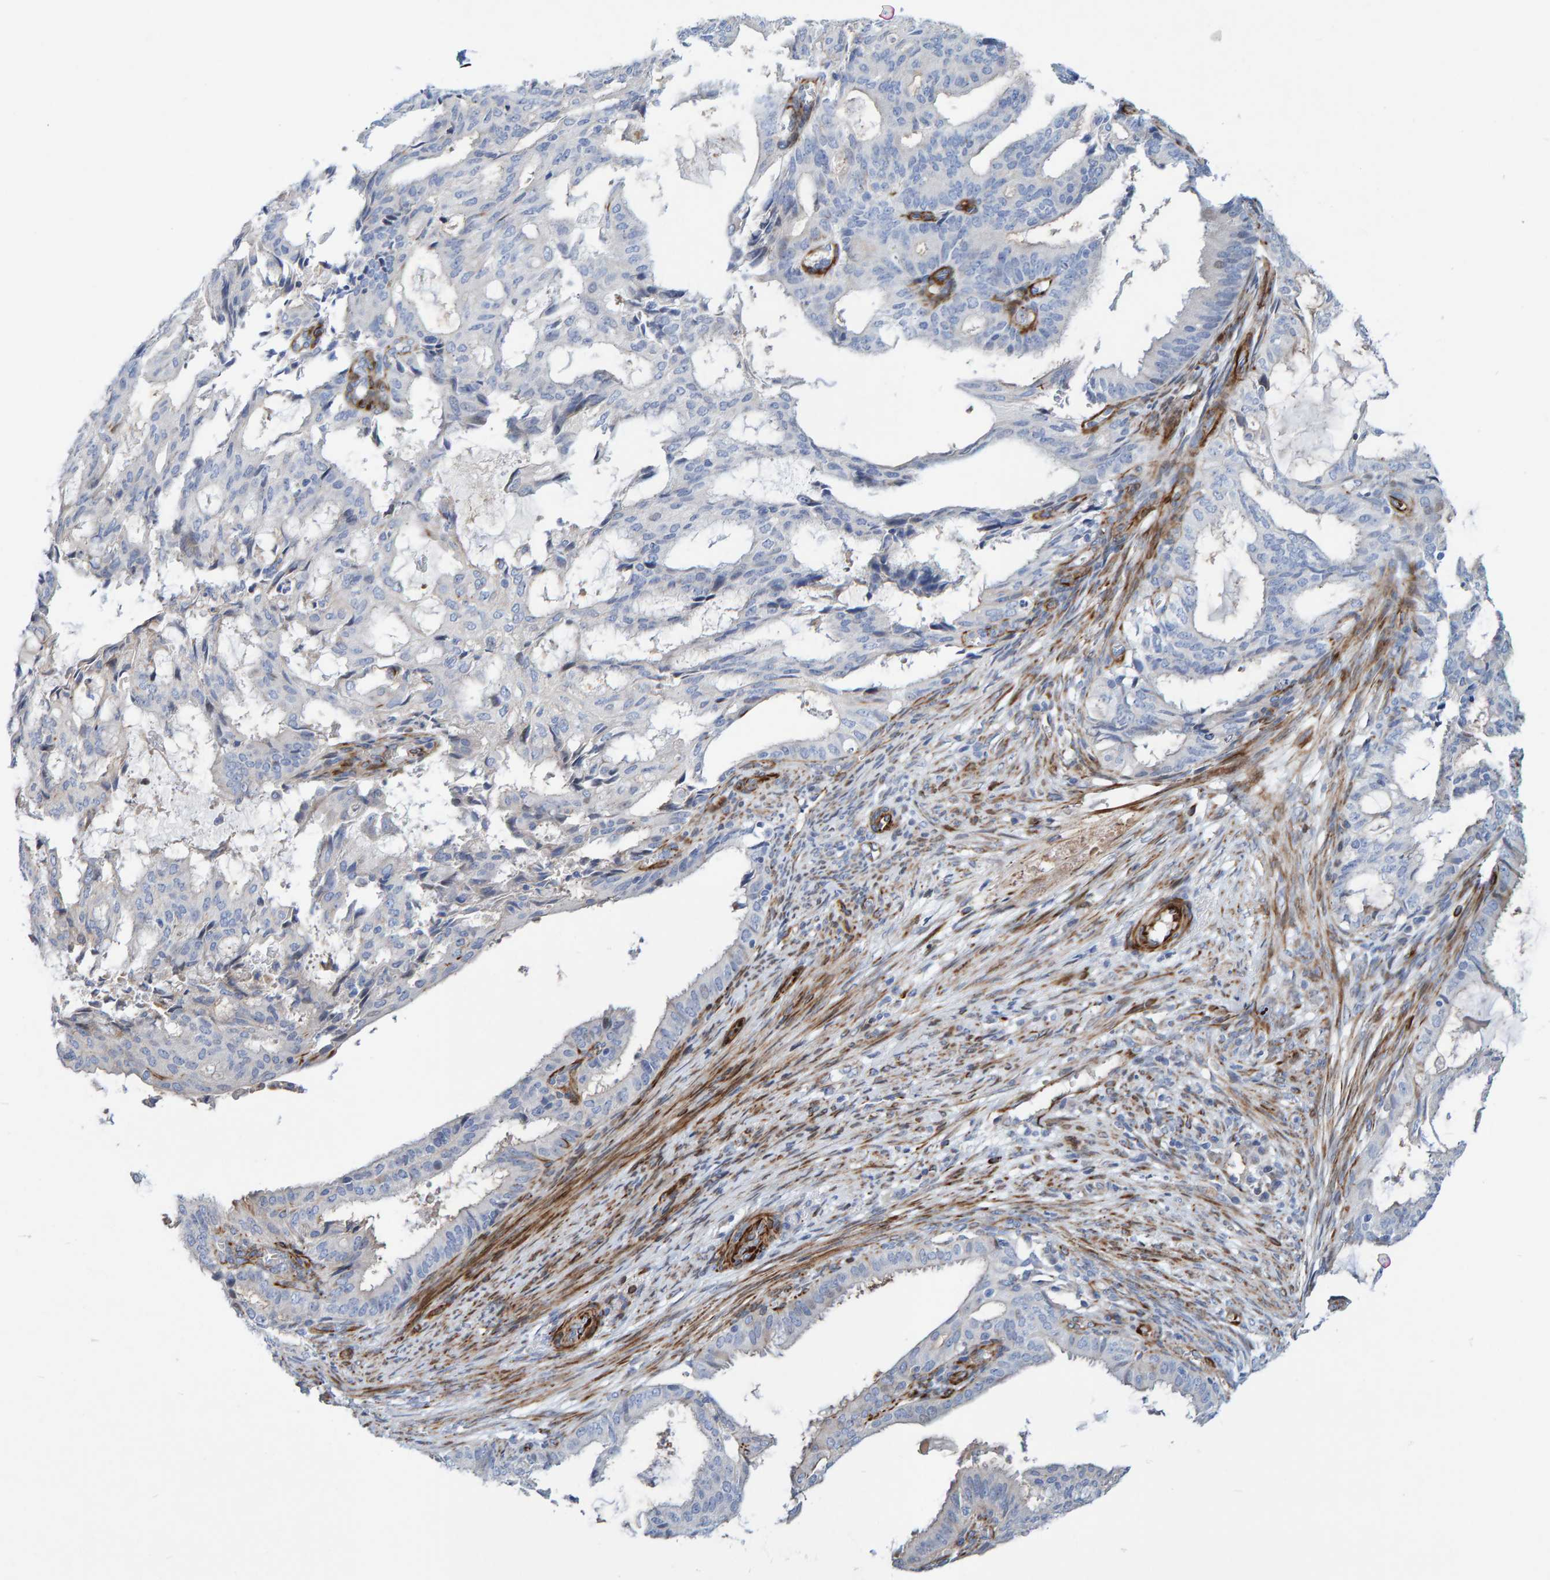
{"staining": {"intensity": "moderate", "quantity": "<25%", "location": "cytoplasmic/membranous"}, "tissue": "endometrial cancer", "cell_type": "Tumor cells", "image_type": "cancer", "snomed": [{"axis": "morphology", "description": "Adenocarcinoma, NOS"}, {"axis": "topography", "description": "Endometrium"}], "caption": "This photomicrograph demonstrates immunohistochemistry (IHC) staining of human adenocarcinoma (endometrial), with low moderate cytoplasmic/membranous staining in approximately <25% of tumor cells.", "gene": "POLG2", "patient": {"sex": "female", "age": 58}}